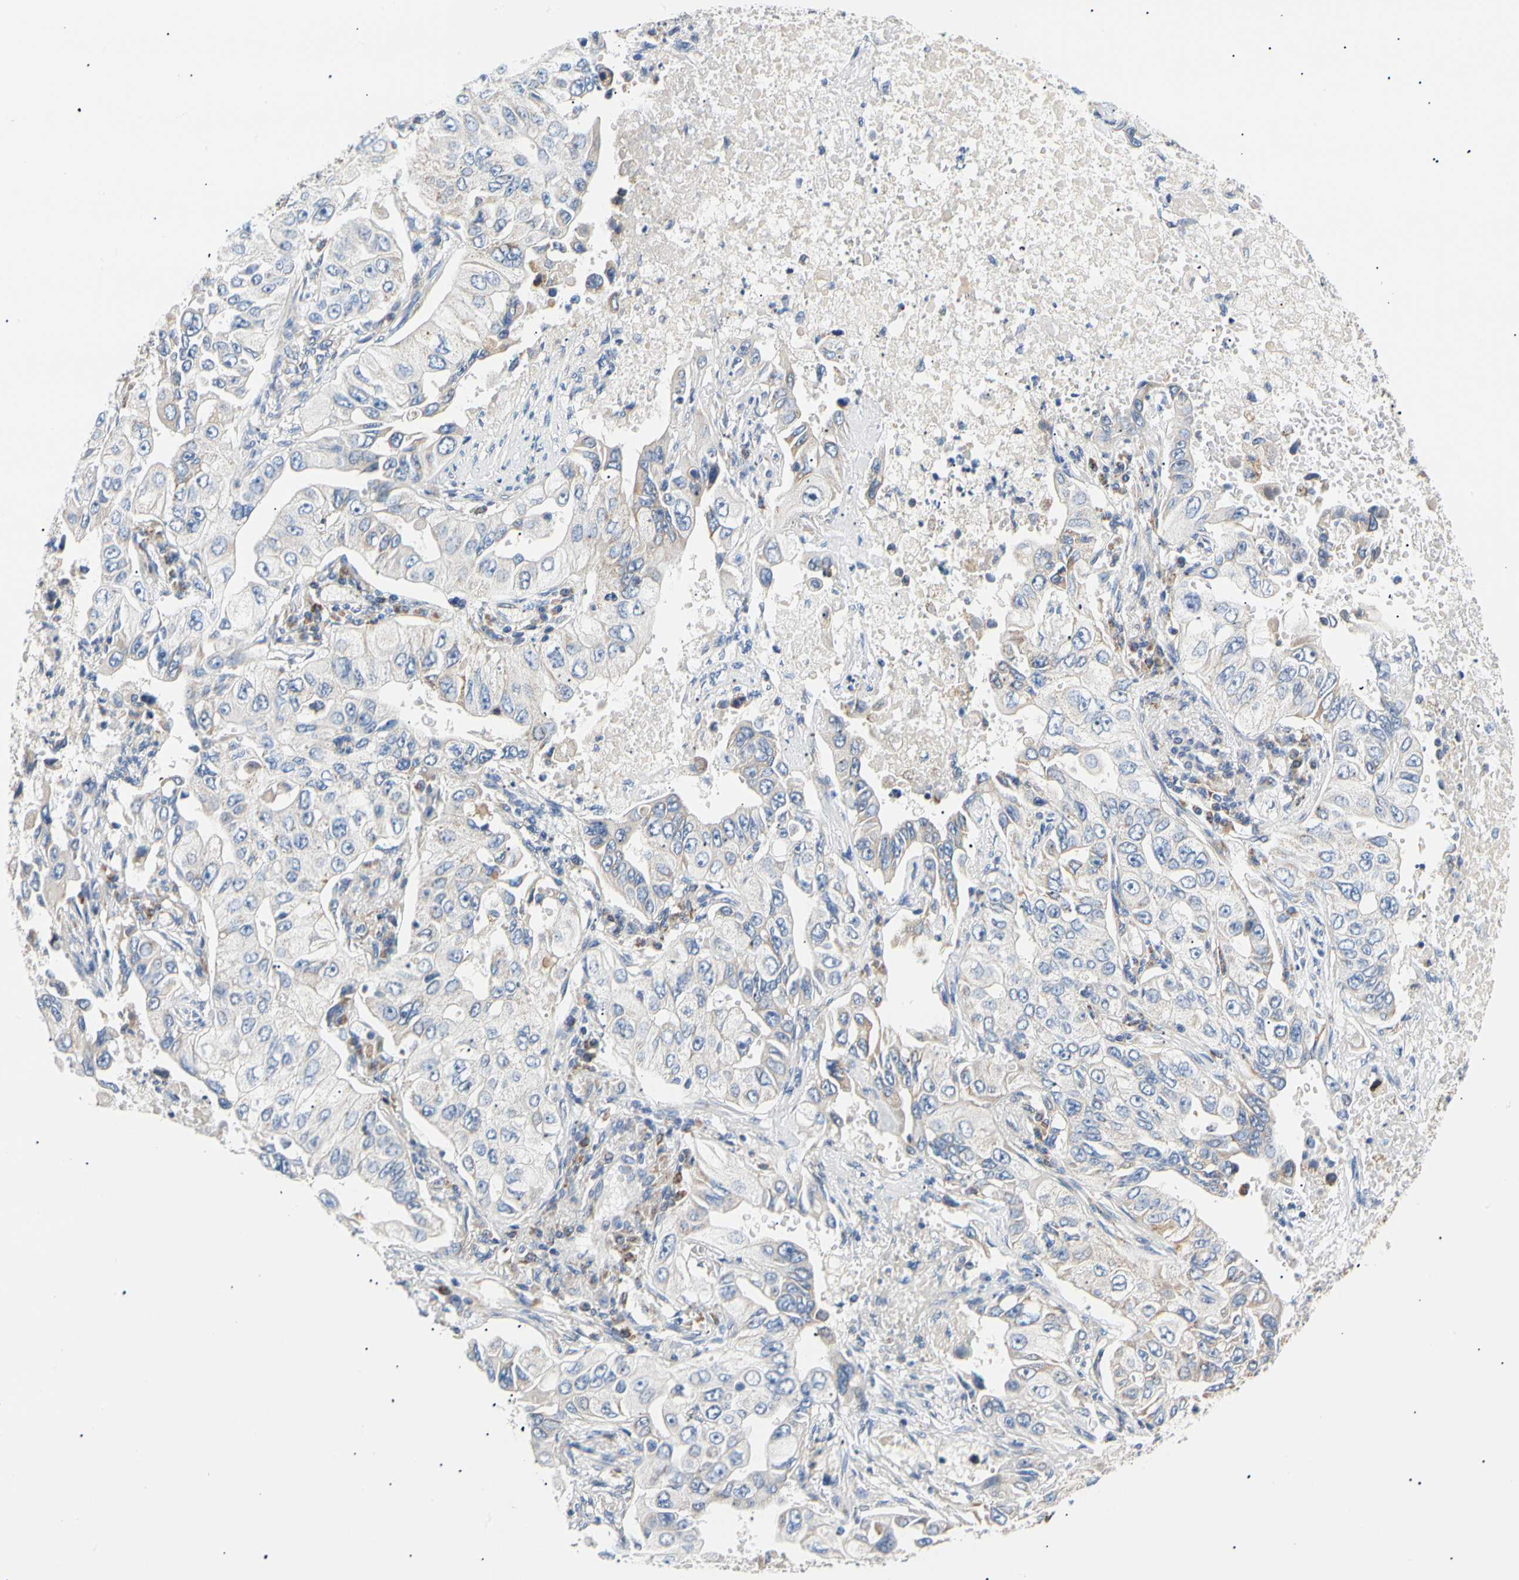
{"staining": {"intensity": "weak", "quantity": "<25%", "location": "cytoplasmic/membranous"}, "tissue": "lung cancer", "cell_type": "Tumor cells", "image_type": "cancer", "snomed": [{"axis": "morphology", "description": "Adenocarcinoma, NOS"}, {"axis": "topography", "description": "Lung"}], "caption": "Tumor cells are negative for protein expression in human lung cancer (adenocarcinoma). The staining is performed using DAB brown chromogen with nuclei counter-stained in using hematoxylin.", "gene": "ACAT1", "patient": {"sex": "male", "age": 84}}